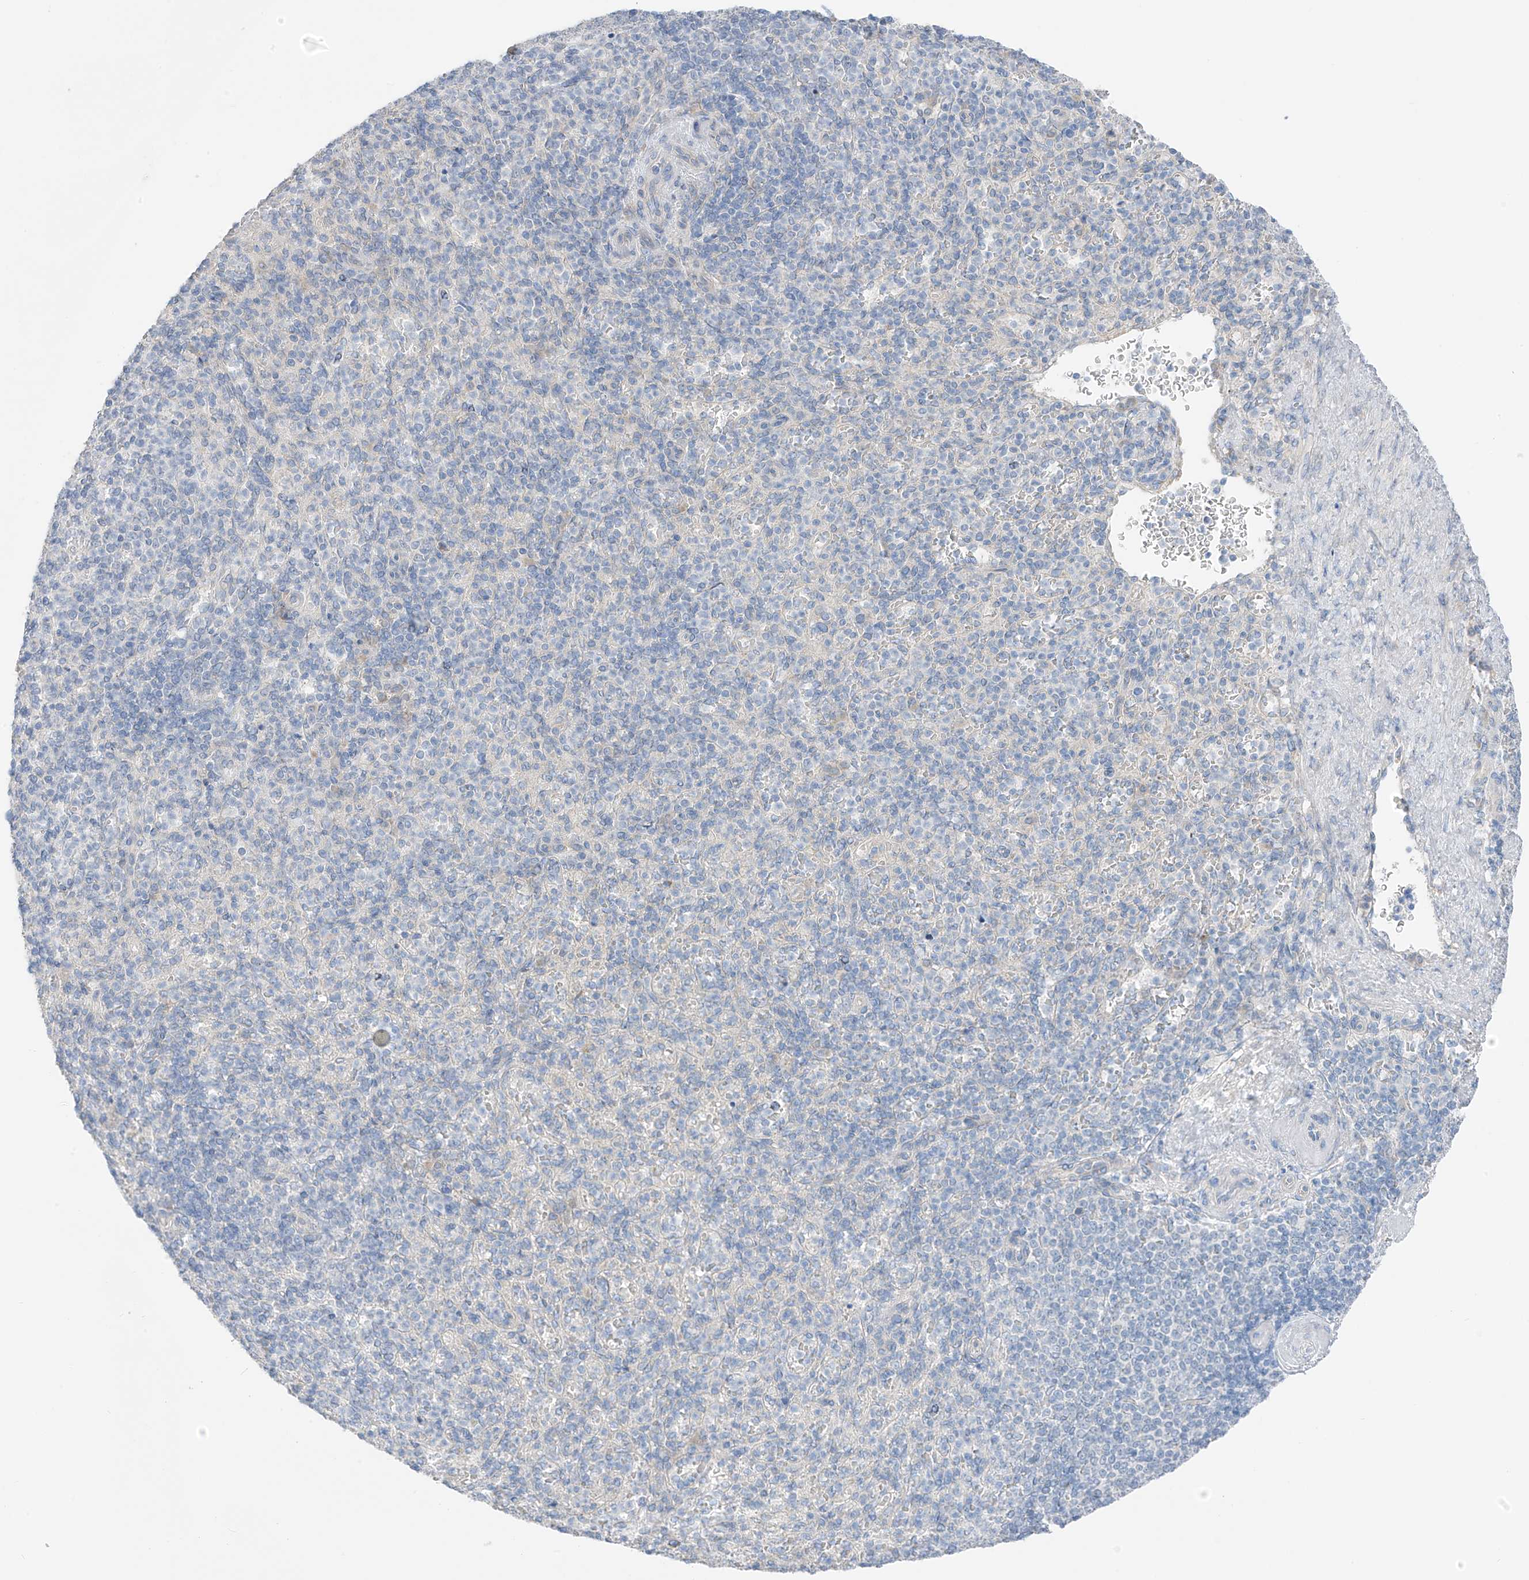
{"staining": {"intensity": "negative", "quantity": "none", "location": "none"}, "tissue": "spleen", "cell_type": "Cells in red pulp", "image_type": "normal", "snomed": [{"axis": "morphology", "description": "Normal tissue, NOS"}, {"axis": "topography", "description": "Spleen"}], "caption": "IHC photomicrograph of unremarkable human spleen stained for a protein (brown), which exhibits no staining in cells in red pulp. The staining was performed using DAB (3,3'-diaminobenzidine) to visualize the protein expression in brown, while the nuclei were stained in blue with hematoxylin (Magnification: 20x).", "gene": "NALCN", "patient": {"sex": "female", "age": 74}}